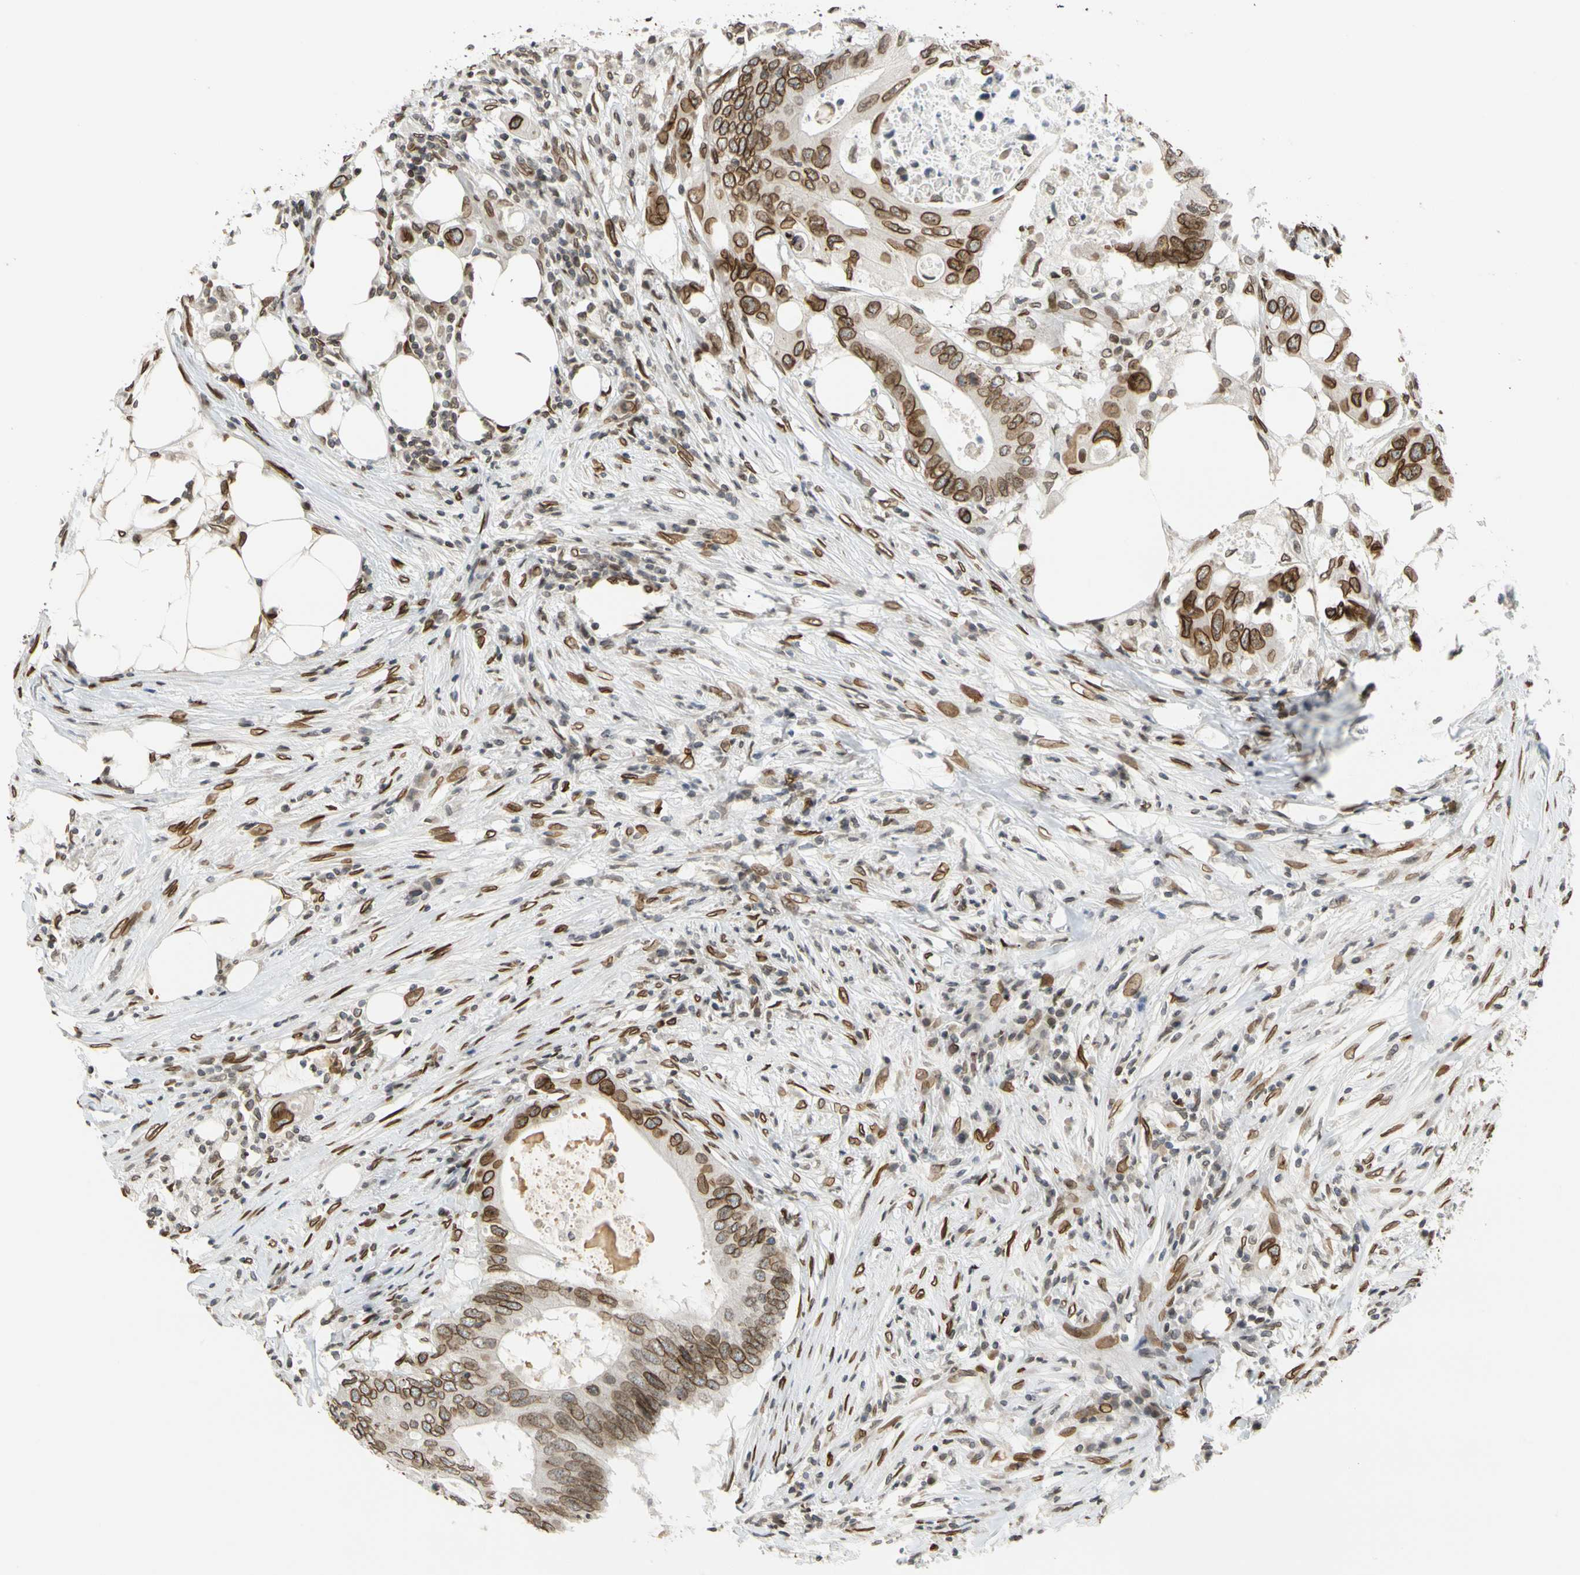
{"staining": {"intensity": "moderate", "quantity": ">75%", "location": "cytoplasmic/membranous,nuclear"}, "tissue": "colorectal cancer", "cell_type": "Tumor cells", "image_type": "cancer", "snomed": [{"axis": "morphology", "description": "Adenocarcinoma, NOS"}, {"axis": "topography", "description": "Colon"}], "caption": "Immunohistochemistry (IHC) staining of colorectal cancer (adenocarcinoma), which exhibits medium levels of moderate cytoplasmic/membranous and nuclear expression in about >75% of tumor cells indicating moderate cytoplasmic/membranous and nuclear protein positivity. The staining was performed using DAB (3,3'-diaminobenzidine) (brown) for protein detection and nuclei were counterstained in hematoxylin (blue).", "gene": "SUN1", "patient": {"sex": "male", "age": 71}}